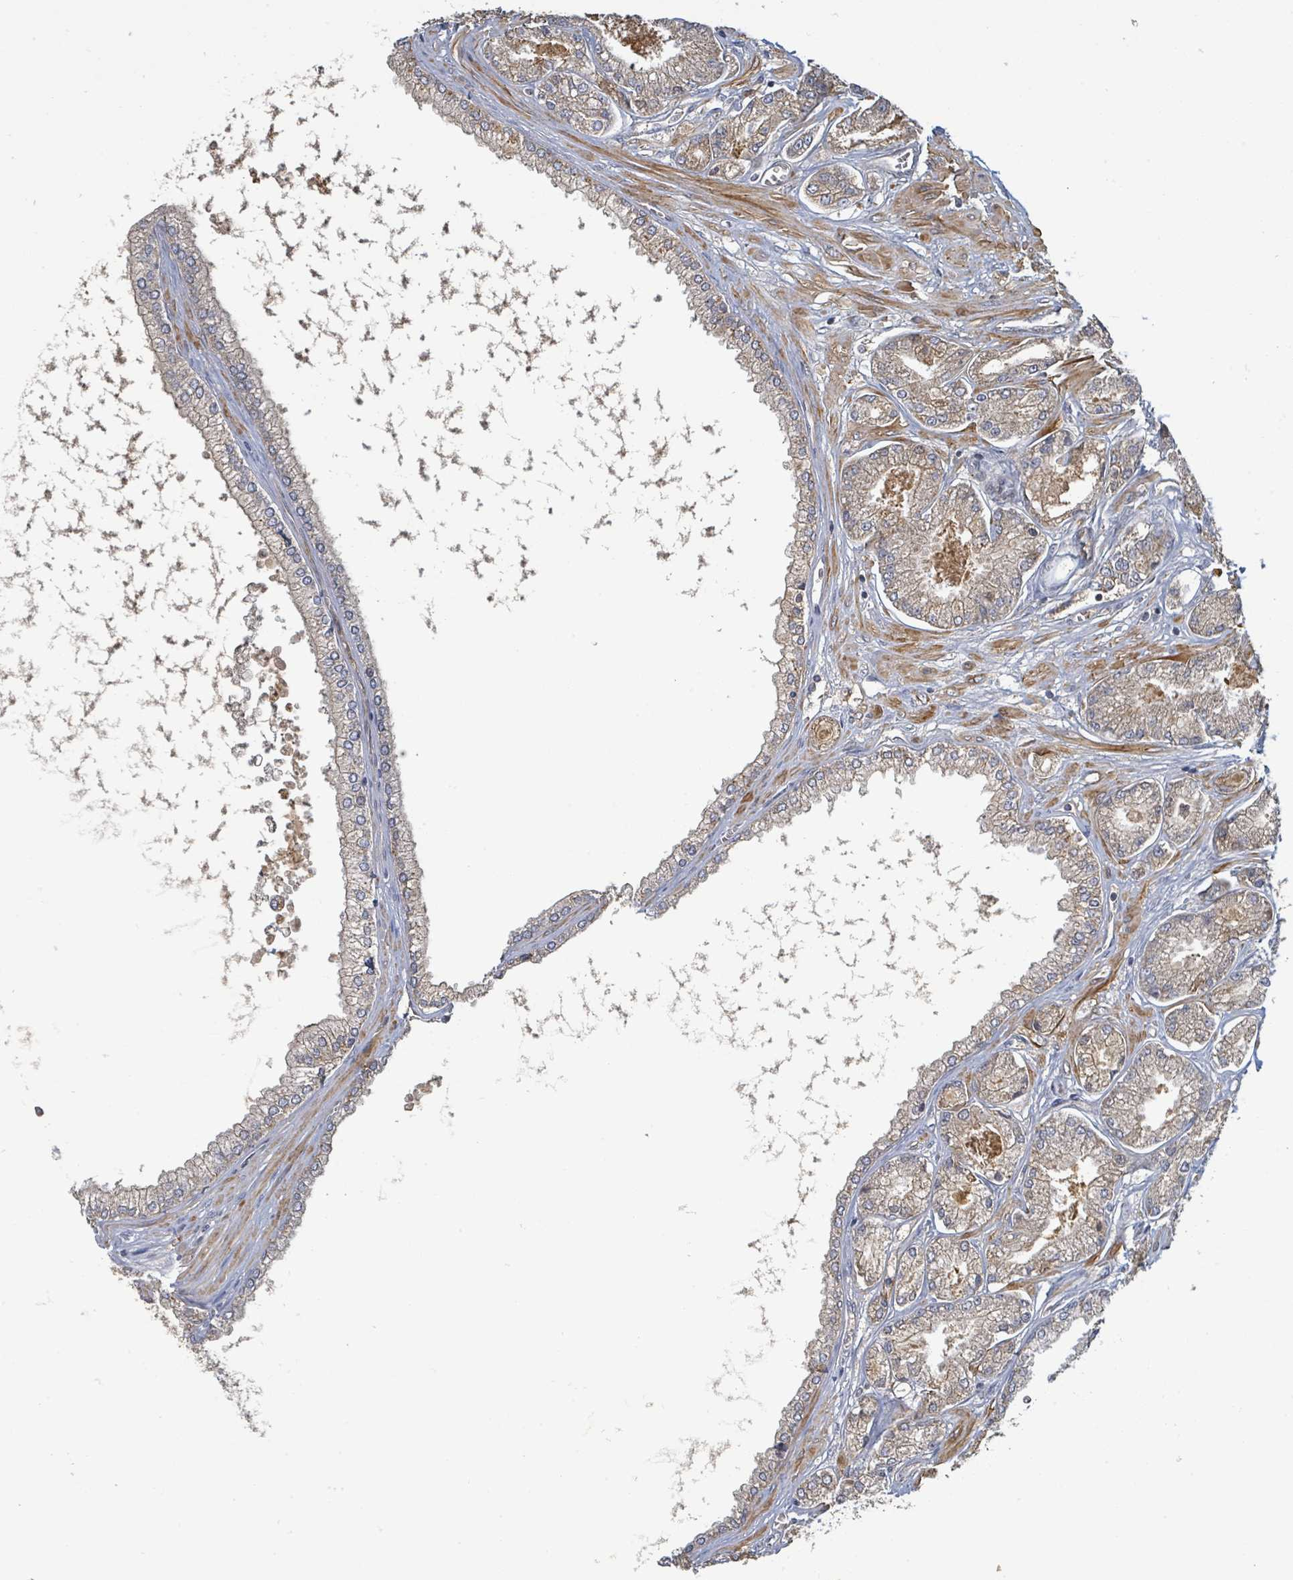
{"staining": {"intensity": "weak", "quantity": ">75%", "location": "cytoplasmic/membranous"}, "tissue": "prostate cancer", "cell_type": "Tumor cells", "image_type": "cancer", "snomed": [{"axis": "morphology", "description": "Adenocarcinoma, NOS"}, {"axis": "topography", "description": "Prostate and seminal vesicle, NOS"}], "caption": "High-magnification brightfield microscopy of prostate cancer stained with DAB (3,3'-diaminobenzidine) (brown) and counterstained with hematoxylin (blue). tumor cells exhibit weak cytoplasmic/membranous expression is identified in about>75% of cells.", "gene": "STARD4", "patient": {"sex": "male", "age": 76}}